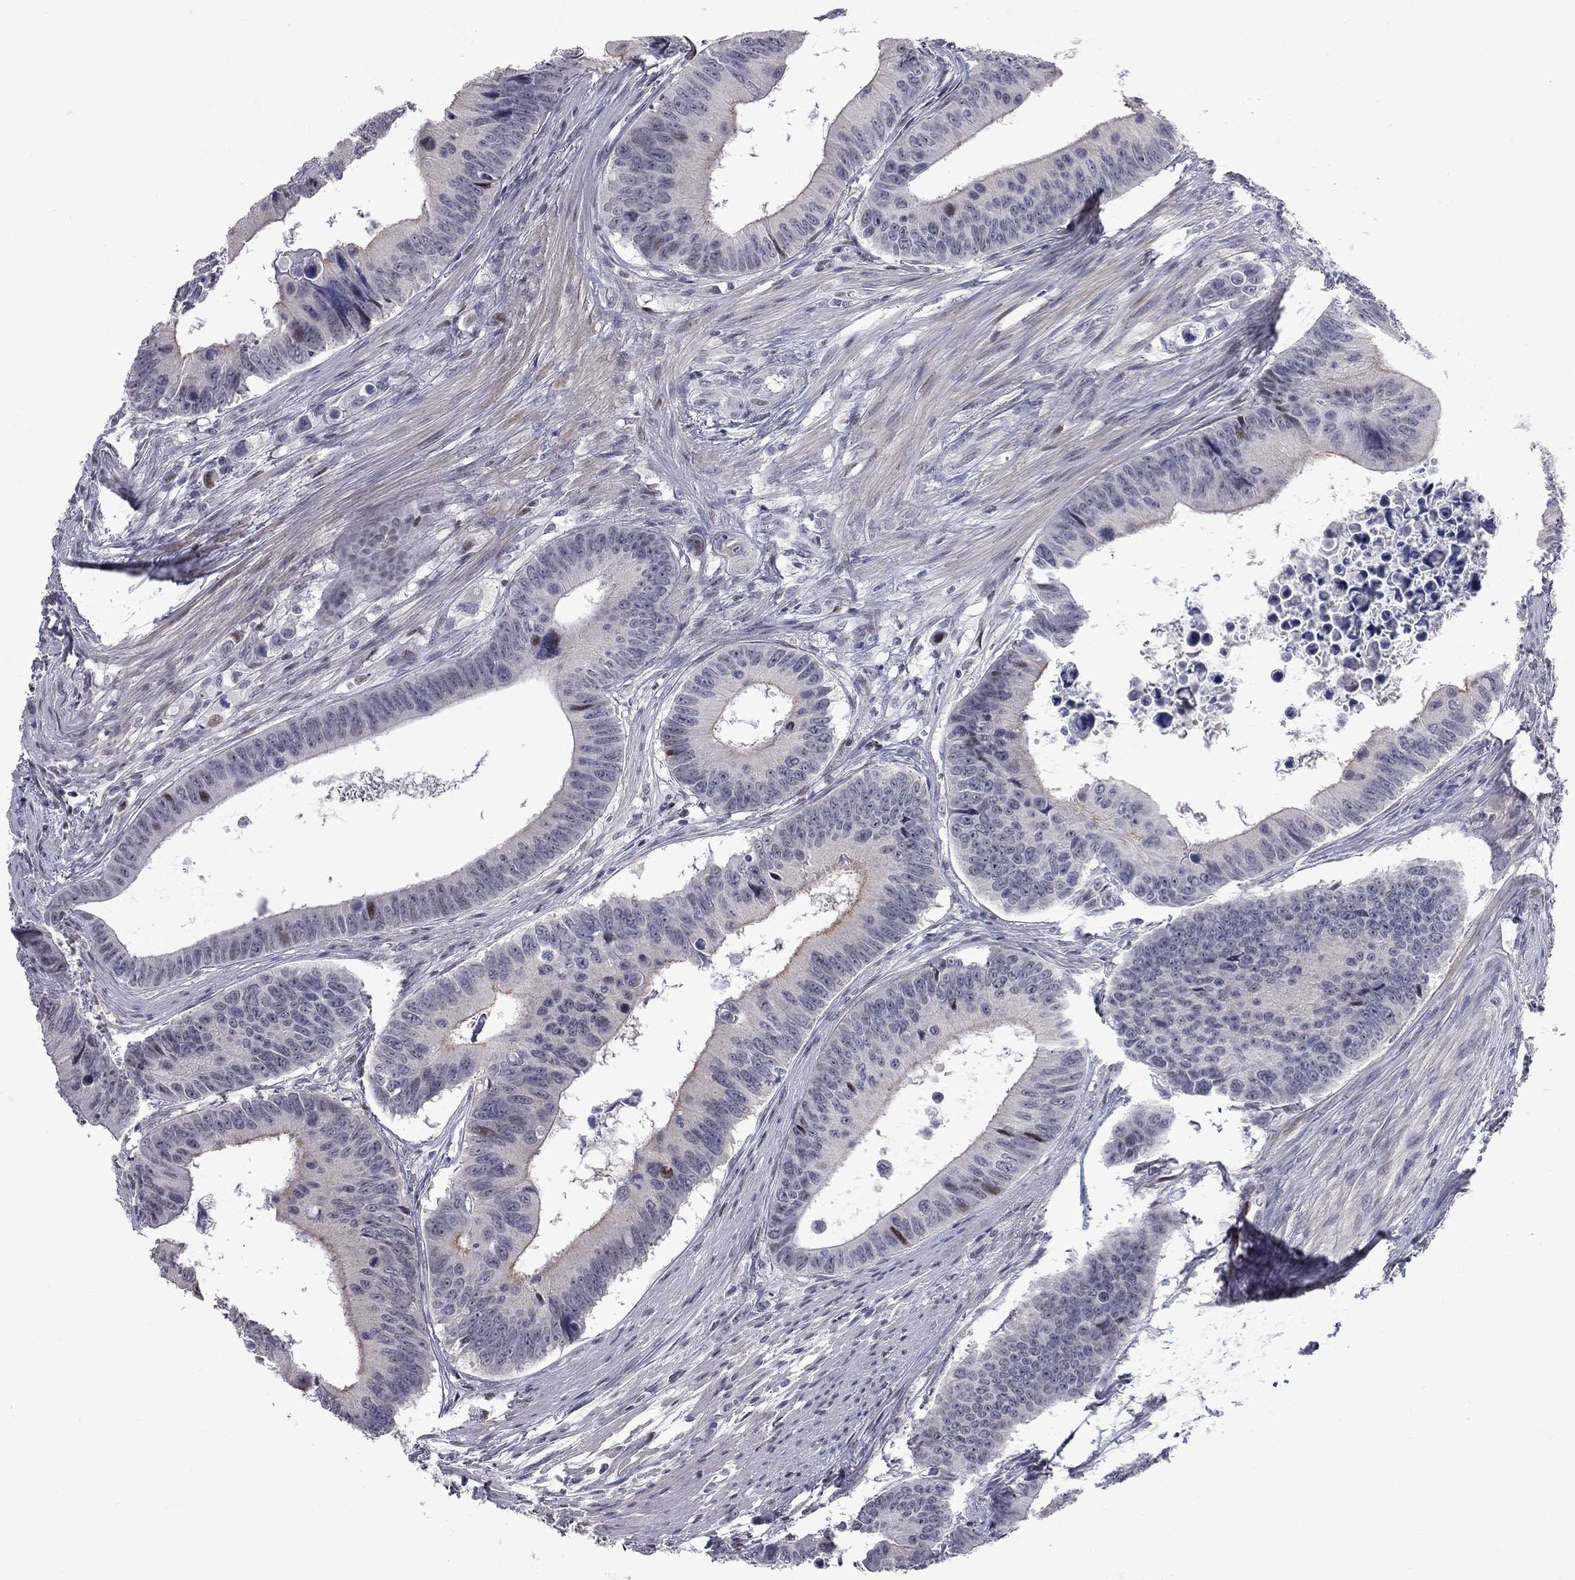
{"staining": {"intensity": "weak", "quantity": "<25%", "location": "nuclear"}, "tissue": "colorectal cancer", "cell_type": "Tumor cells", "image_type": "cancer", "snomed": [{"axis": "morphology", "description": "Adenocarcinoma, NOS"}, {"axis": "topography", "description": "Colon"}], "caption": "Adenocarcinoma (colorectal) was stained to show a protein in brown. There is no significant expression in tumor cells.", "gene": "ZNF154", "patient": {"sex": "female", "age": 87}}